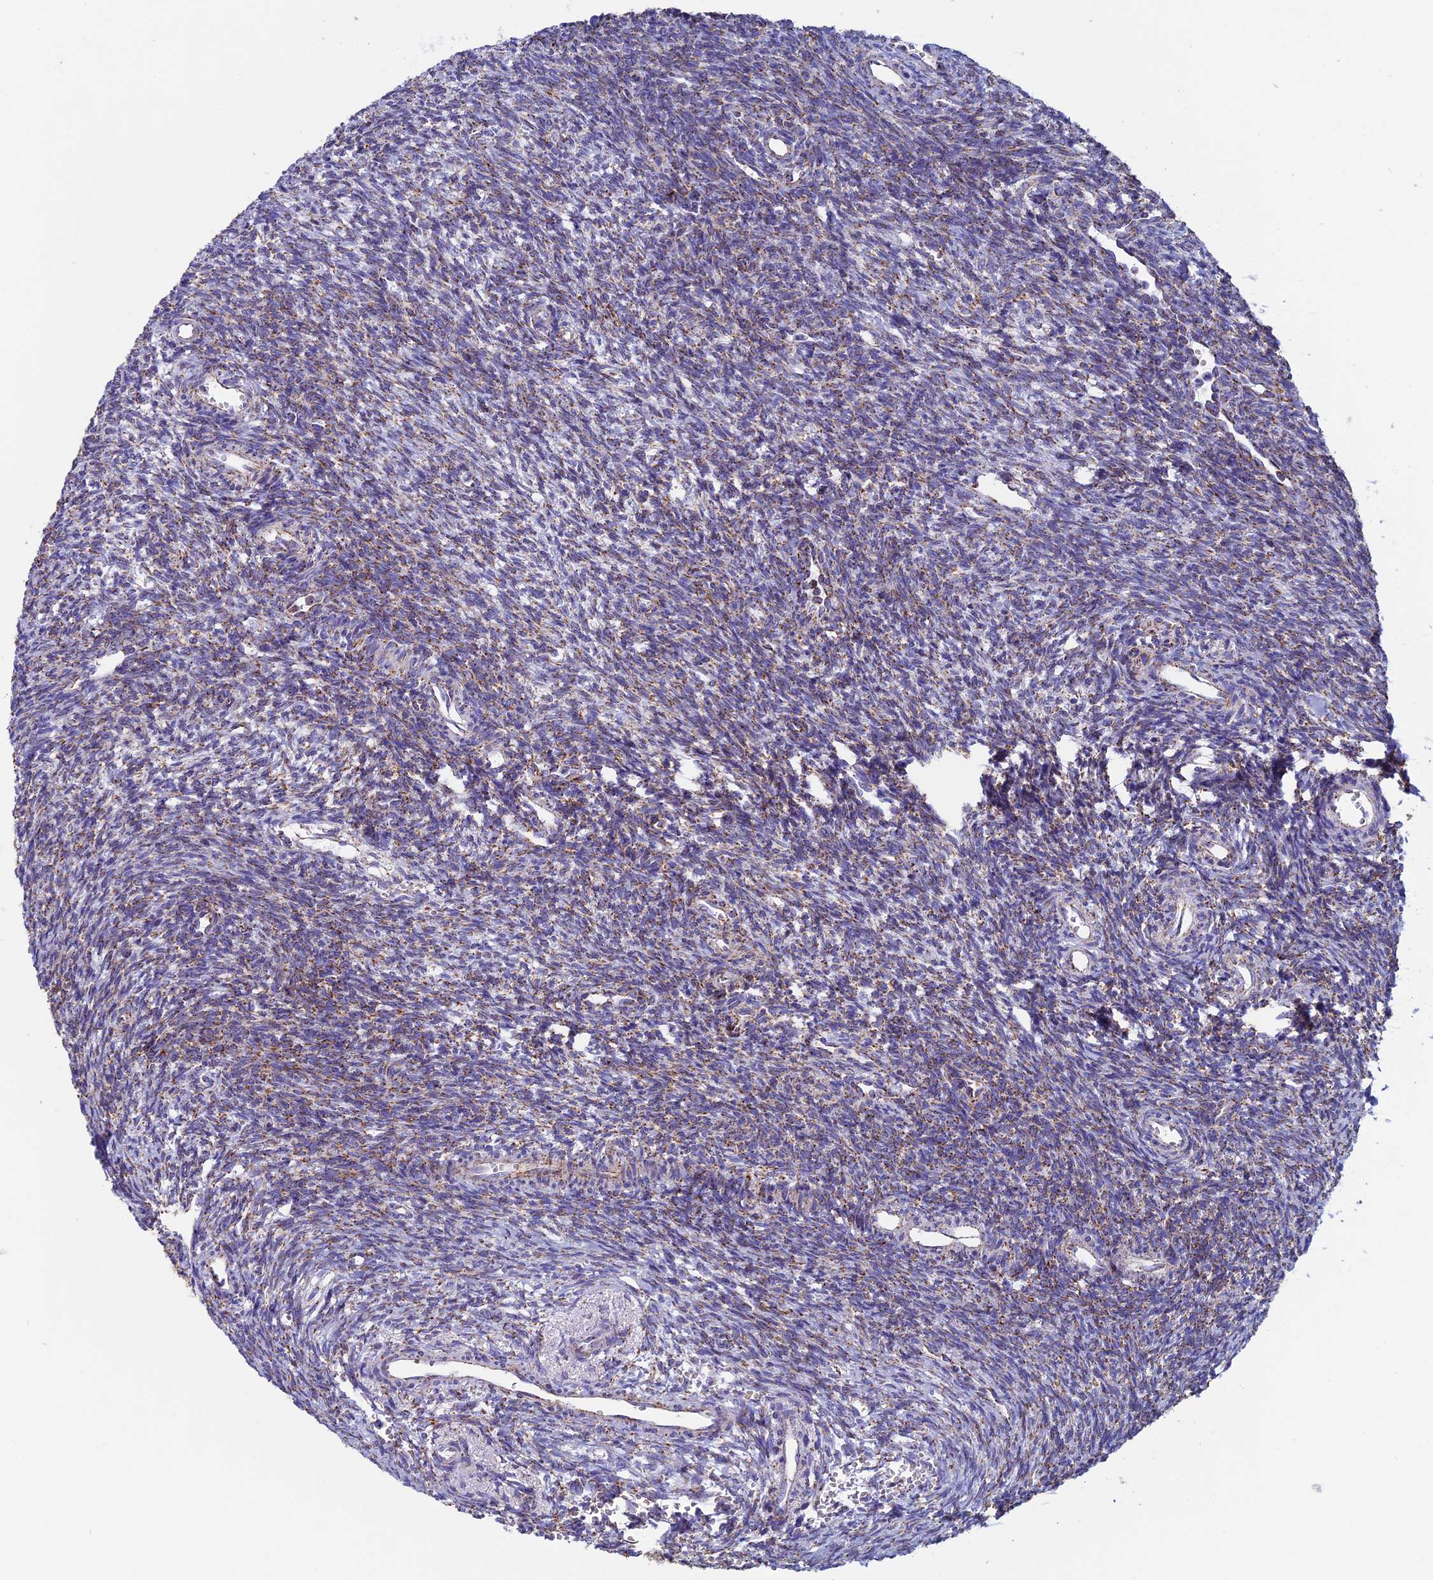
{"staining": {"intensity": "weak", "quantity": "25%-75%", "location": "cytoplasmic/membranous"}, "tissue": "ovary", "cell_type": "Ovarian stroma cells", "image_type": "normal", "snomed": [{"axis": "morphology", "description": "Normal tissue, NOS"}, {"axis": "topography", "description": "Ovary"}], "caption": "High-power microscopy captured an immunohistochemistry histopathology image of benign ovary, revealing weak cytoplasmic/membranous staining in approximately 25%-75% of ovarian stroma cells. (DAB (3,3'-diaminobenzidine) = brown stain, brightfield microscopy at high magnification).", "gene": "UQCRFS1", "patient": {"sex": "female", "age": 39}}